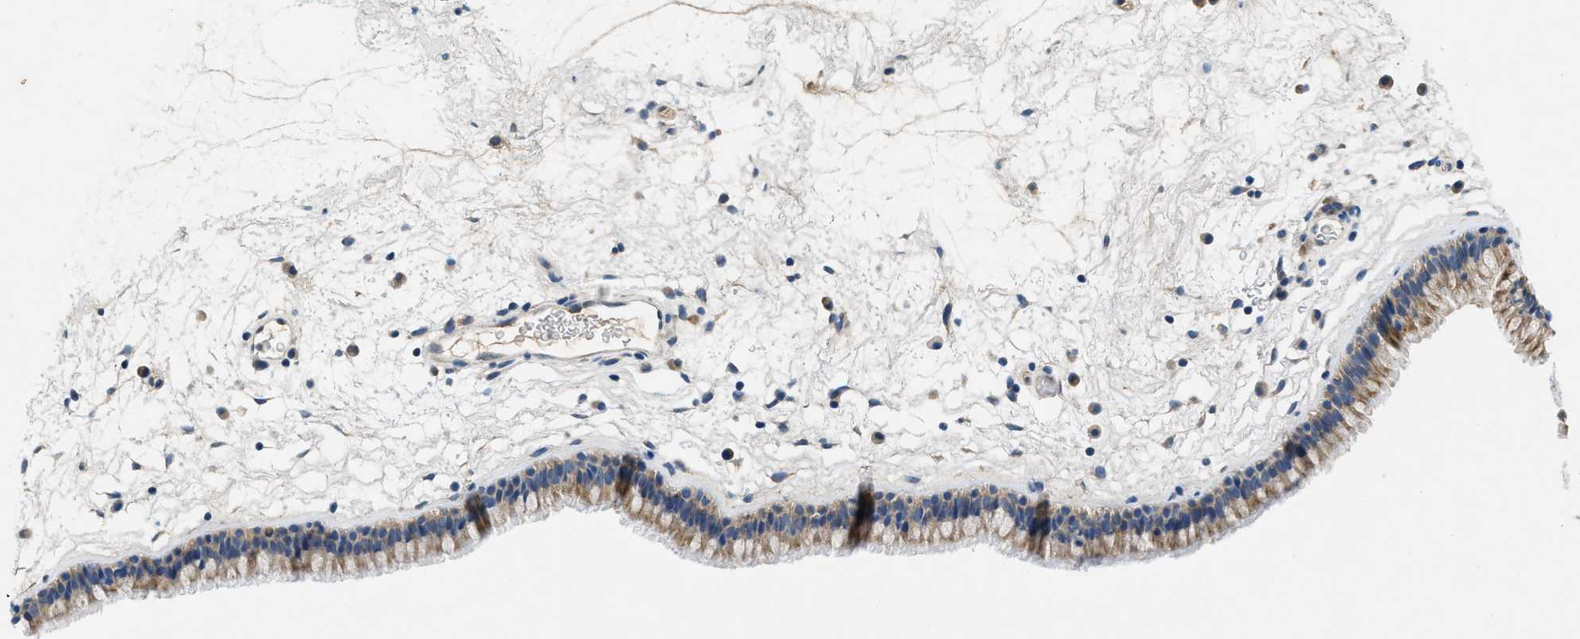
{"staining": {"intensity": "moderate", "quantity": ">75%", "location": "cytoplasmic/membranous"}, "tissue": "nasopharynx", "cell_type": "Respiratory epithelial cells", "image_type": "normal", "snomed": [{"axis": "morphology", "description": "Normal tissue, NOS"}, {"axis": "morphology", "description": "Inflammation, NOS"}, {"axis": "topography", "description": "Nasopharynx"}], "caption": "DAB immunohistochemical staining of normal human nasopharynx demonstrates moderate cytoplasmic/membranous protein staining in about >75% of respiratory epithelial cells. Ihc stains the protein in brown and the nuclei are stained blue.", "gene": "PNKD", "patient": {"sex": "male", "age": 48}}